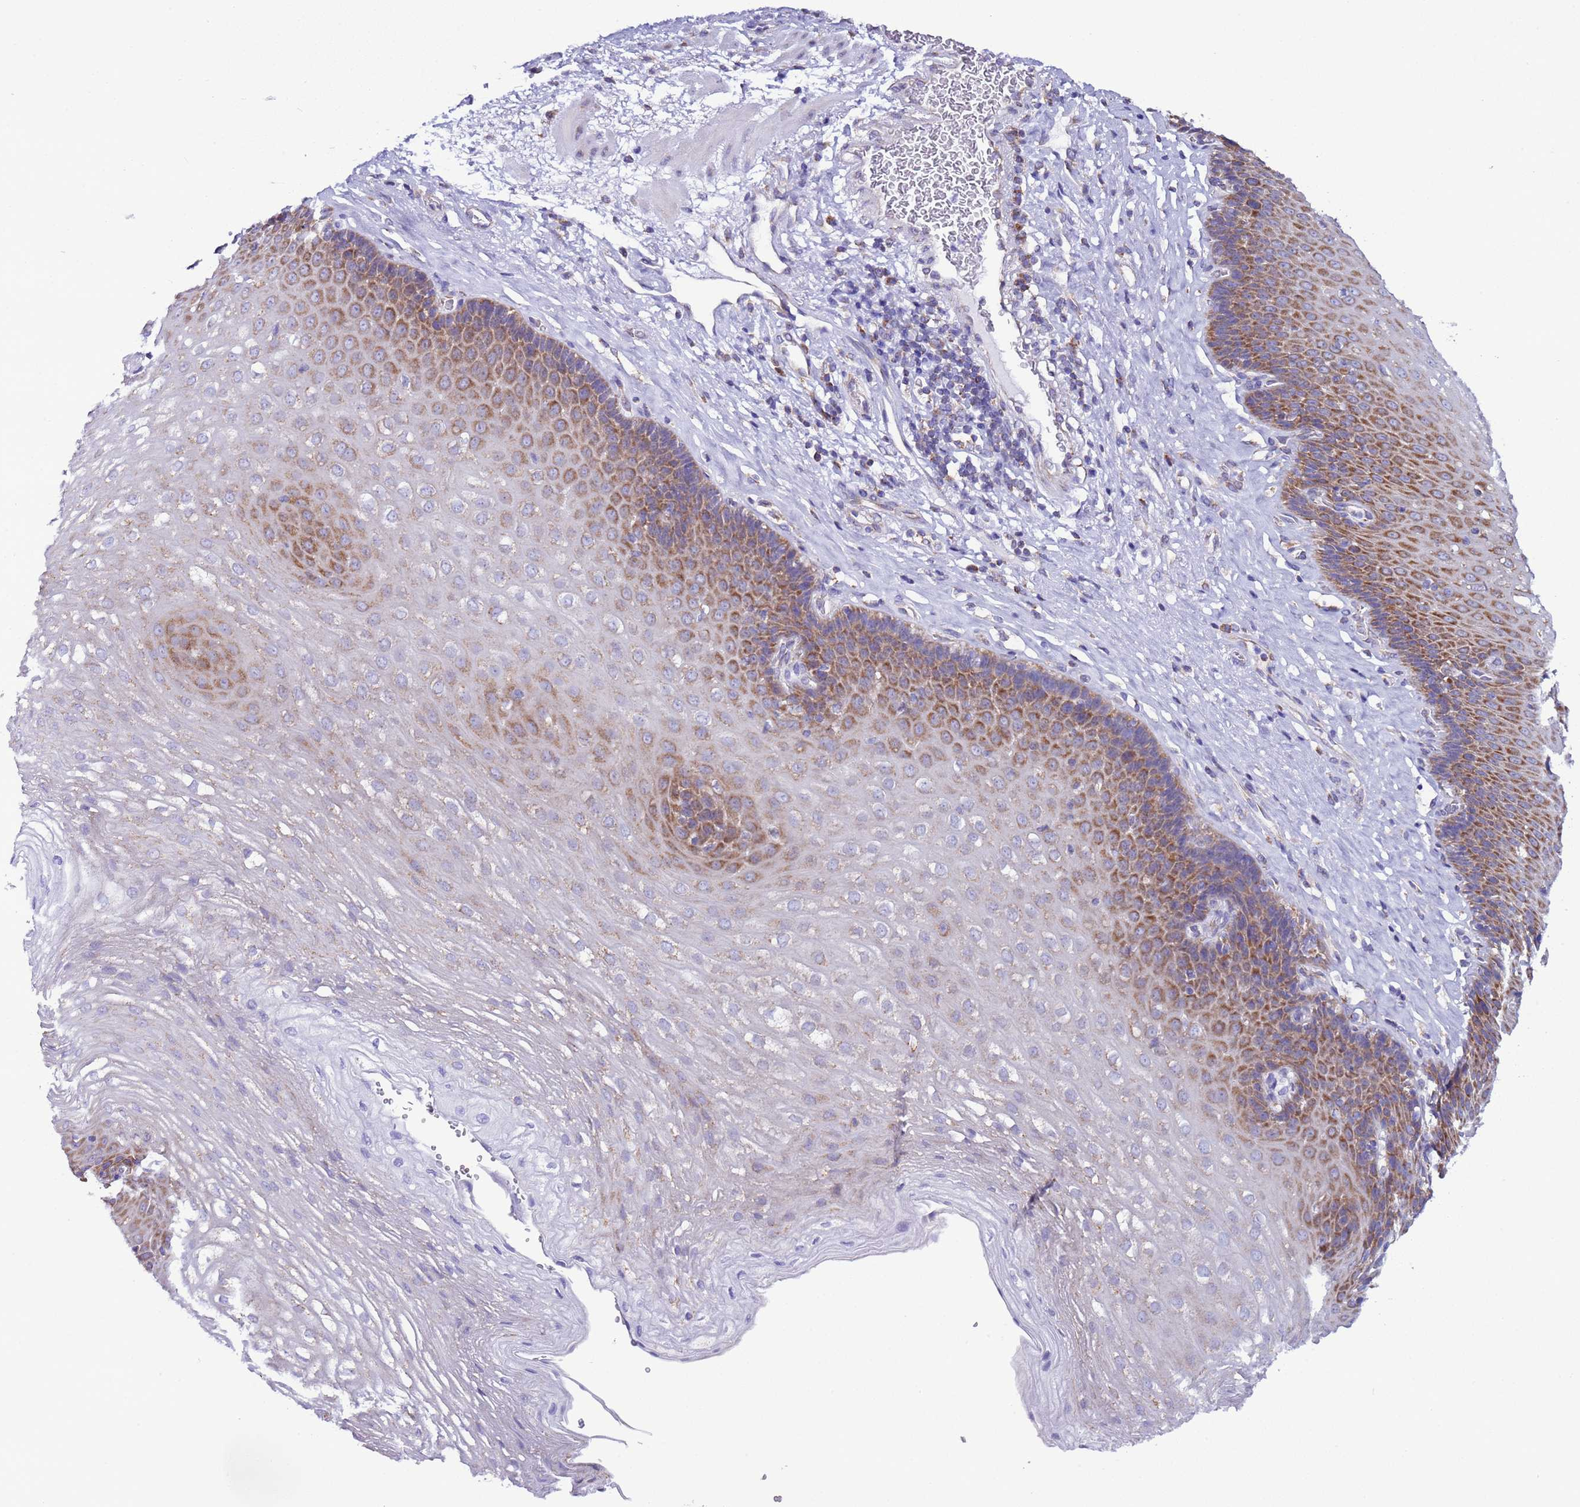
{"staining": {"intensity": "moderate", "quantity": "25%-75%", "location": "cytoplasmic/membranous"}, "tissue": "esophagus", "cell_type": "Squamous epithelial cells", "image_type": "normal", "snomed": [{"axis": "morphology", "description": "Normal tissue, NOS"}, {"axis": "topography", "description": "Esophagus"}], "caption": "Protein positivity by immunohistochemistry (IHC) demonstrates moderate cytoplasmic/membranous expression in approximately 25%-75% of squamous epithelial cells in benign esophagus.", "gene": "AHI1", "patient": {"sex": "female", "age": 66}}